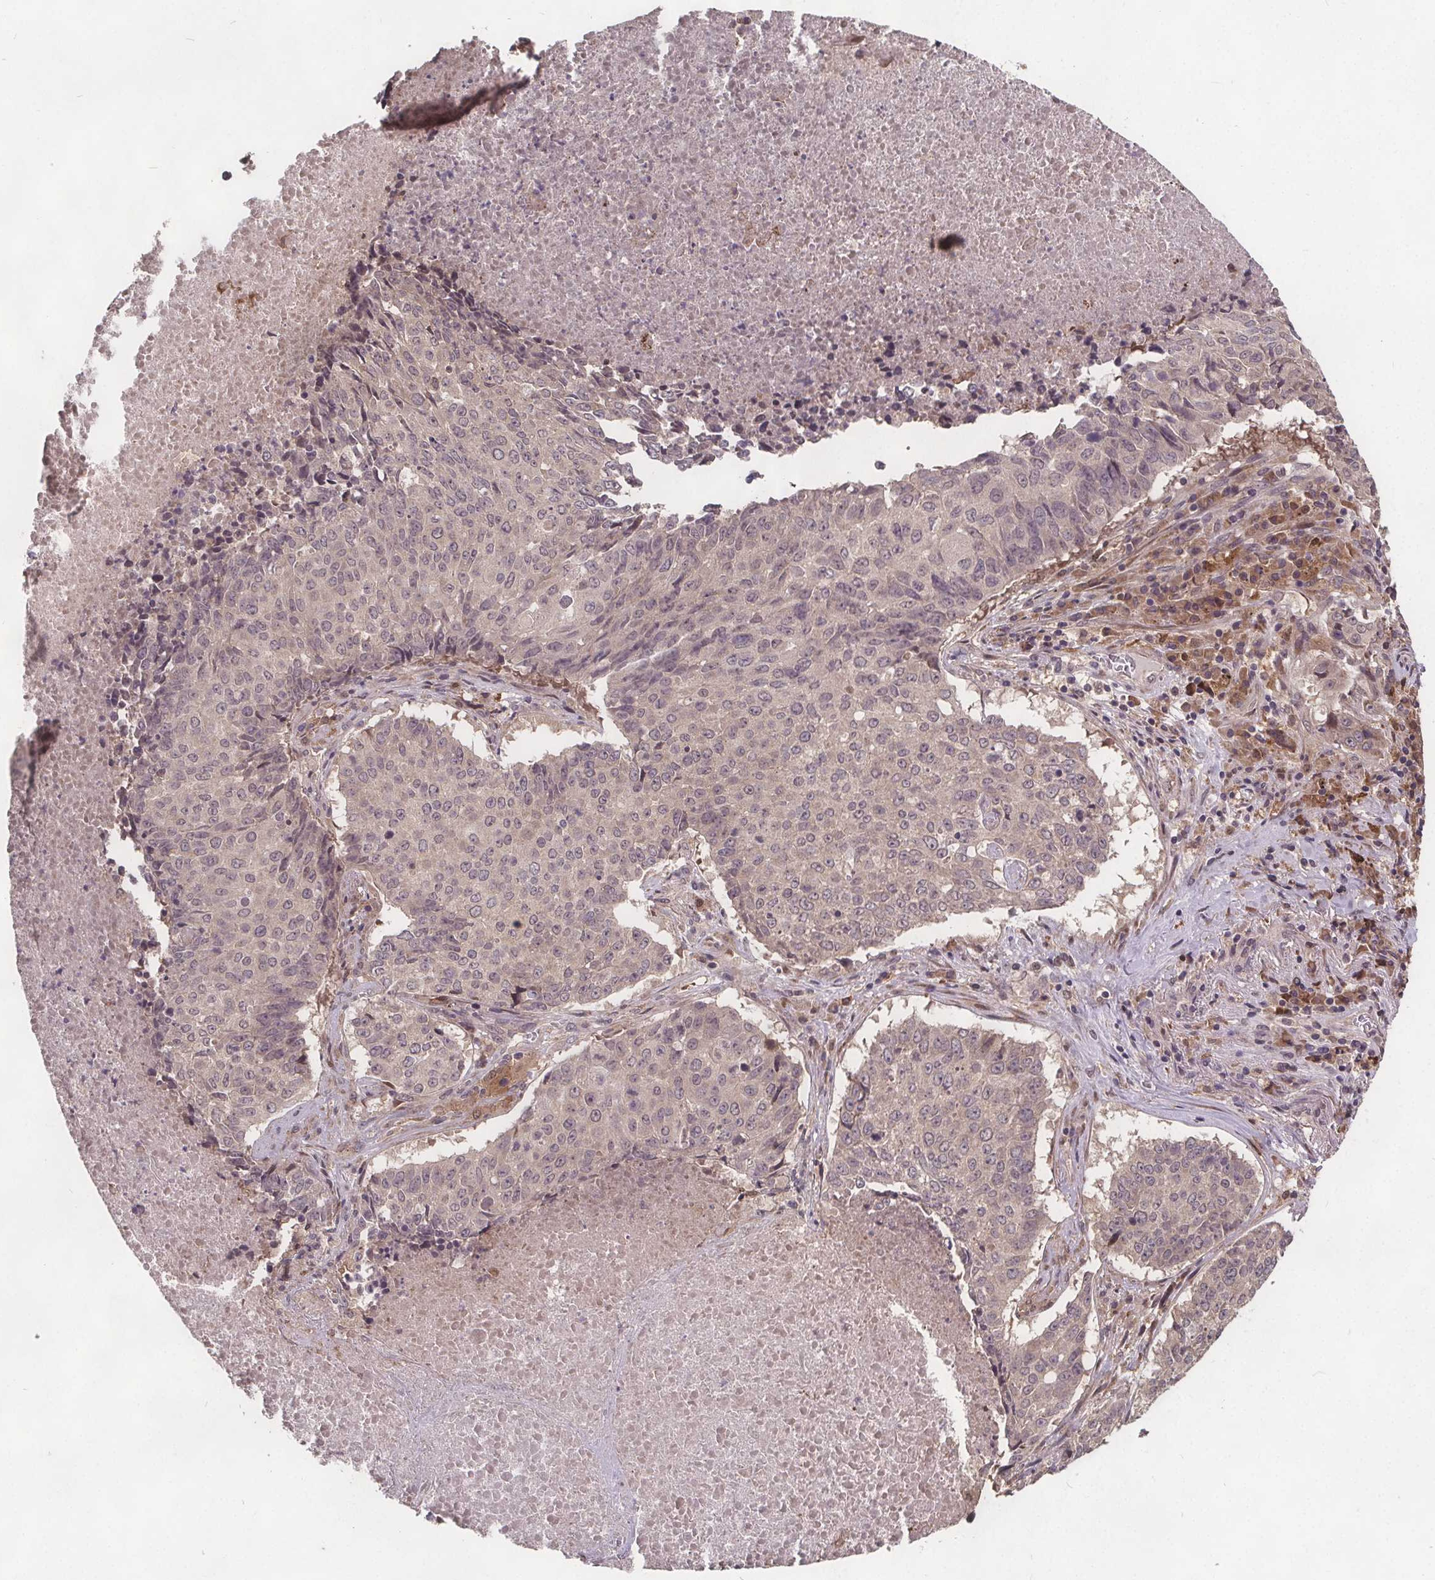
{"staining": {"intensity": "negative", "quantity": "none", "location": "none"}, "tissue": "lung cancer", "cell_type": "Tumor cells", "image_type": "cancer", "snomed": [{"axis": "morphology", "description": "Normal tissue, NOS"}, {"axis": "morphology", "description": "Squamous cell carcinoma, NOS"}, {"axis": "topography", "description": "Bronchus"}, {"axis": "topography", "description": "Lung"}], "caption": "This is an immunohistochemistry (IHC) micrograph of human squamous cell carcinoma (lung). There is no expression in tumor cells.", "gene": "USP9X", "patient": {"sex": "male", "age": 64}}